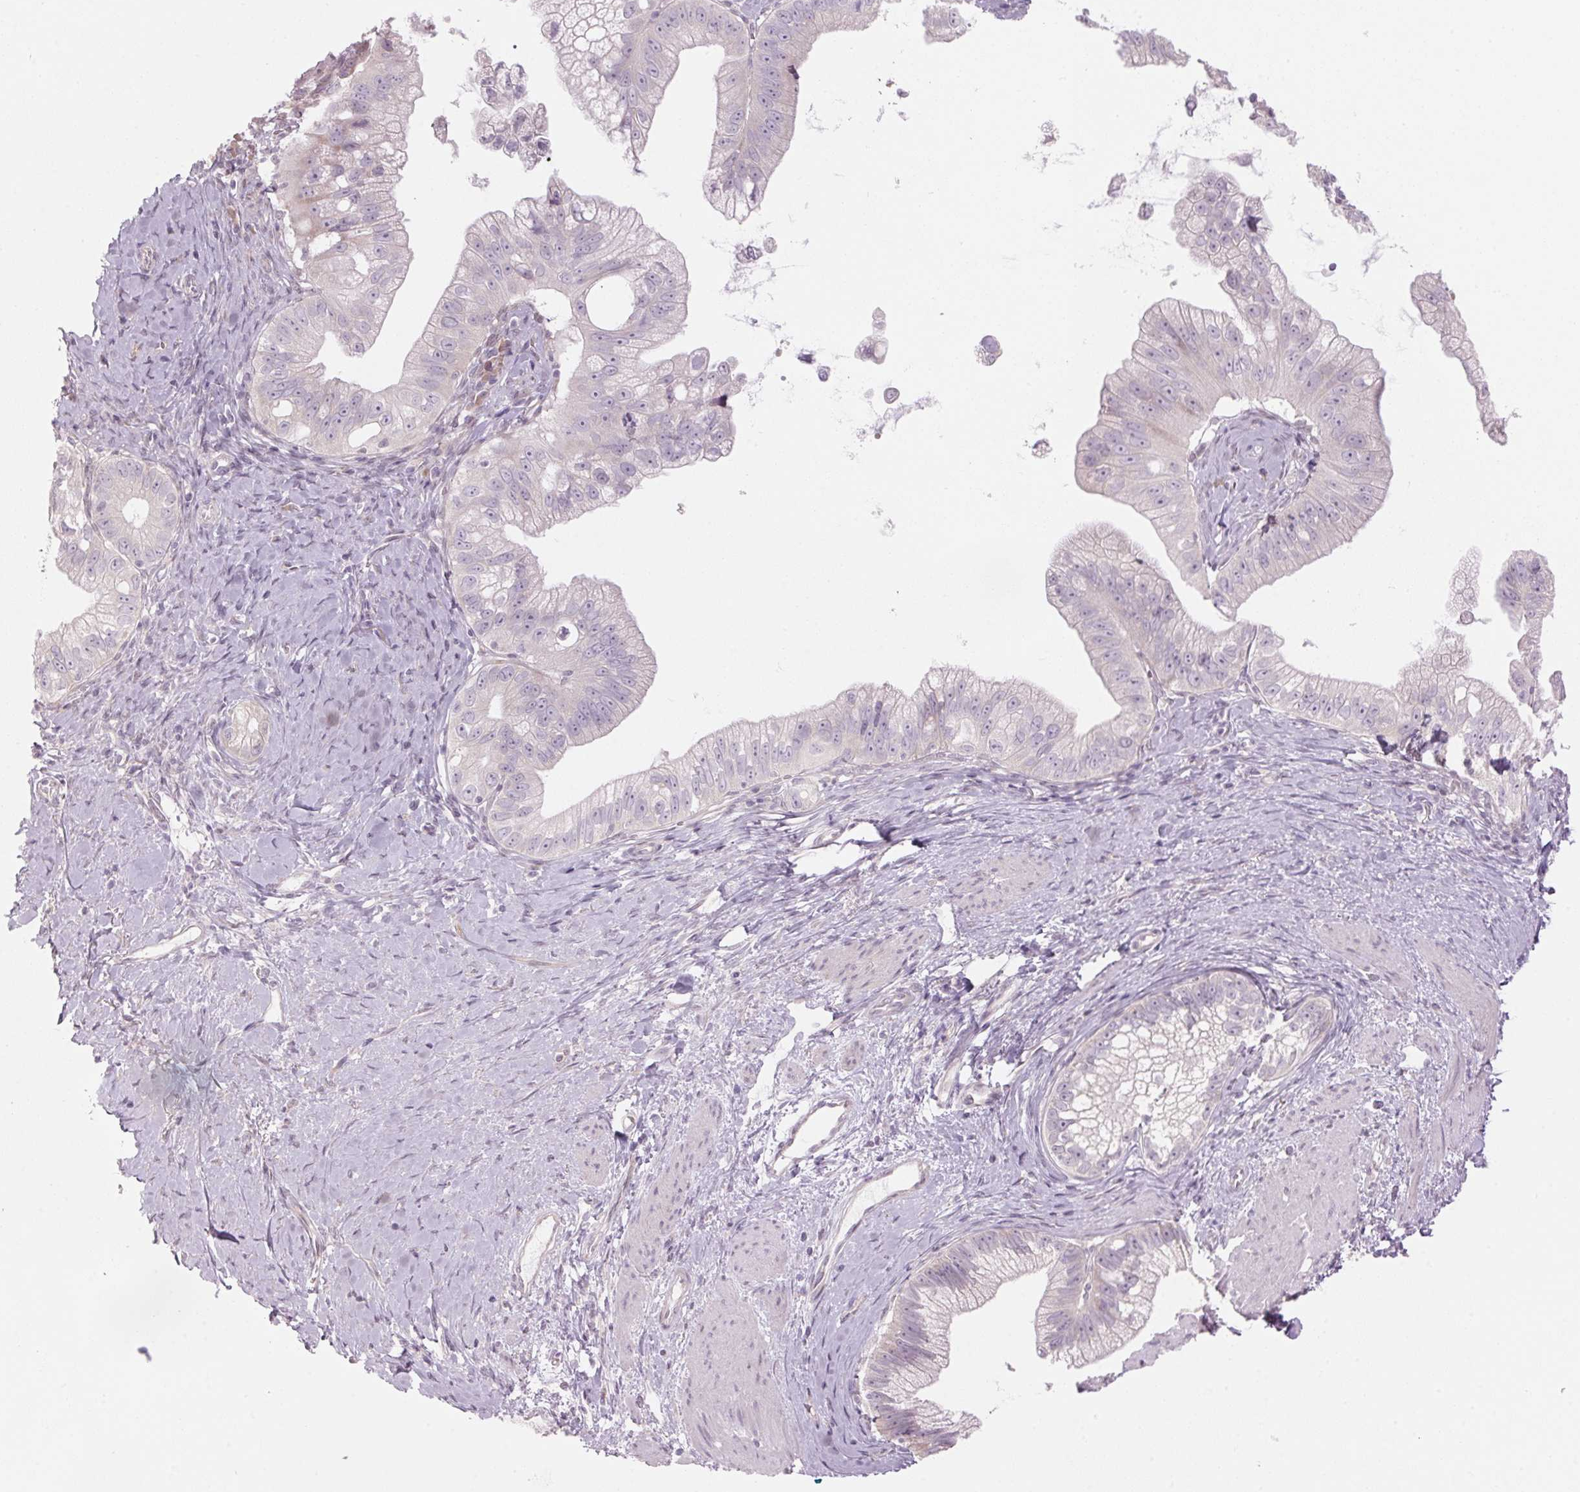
{"staining": {"intensity": "negative", "quantity": "none", "location": "none"}, "tissue": "pancreatic cancer", "cell_type": "Tumor cells", "image_type": "cancer", "snomed": [{"axis": "morphology", "description": "Adenocarcinoma, NOS"}, {"axis": "topography", "description": "Pancreas"}], "caption": "This image is of adenocarcinoma (pancreatic) stained with immunohistochemistry to label a protein in brown with the nuclei are counter-stained blue. There is no expression in tumor cells.", "gene": "GNMT", "patient": {"sex": "male", "age": 70}}